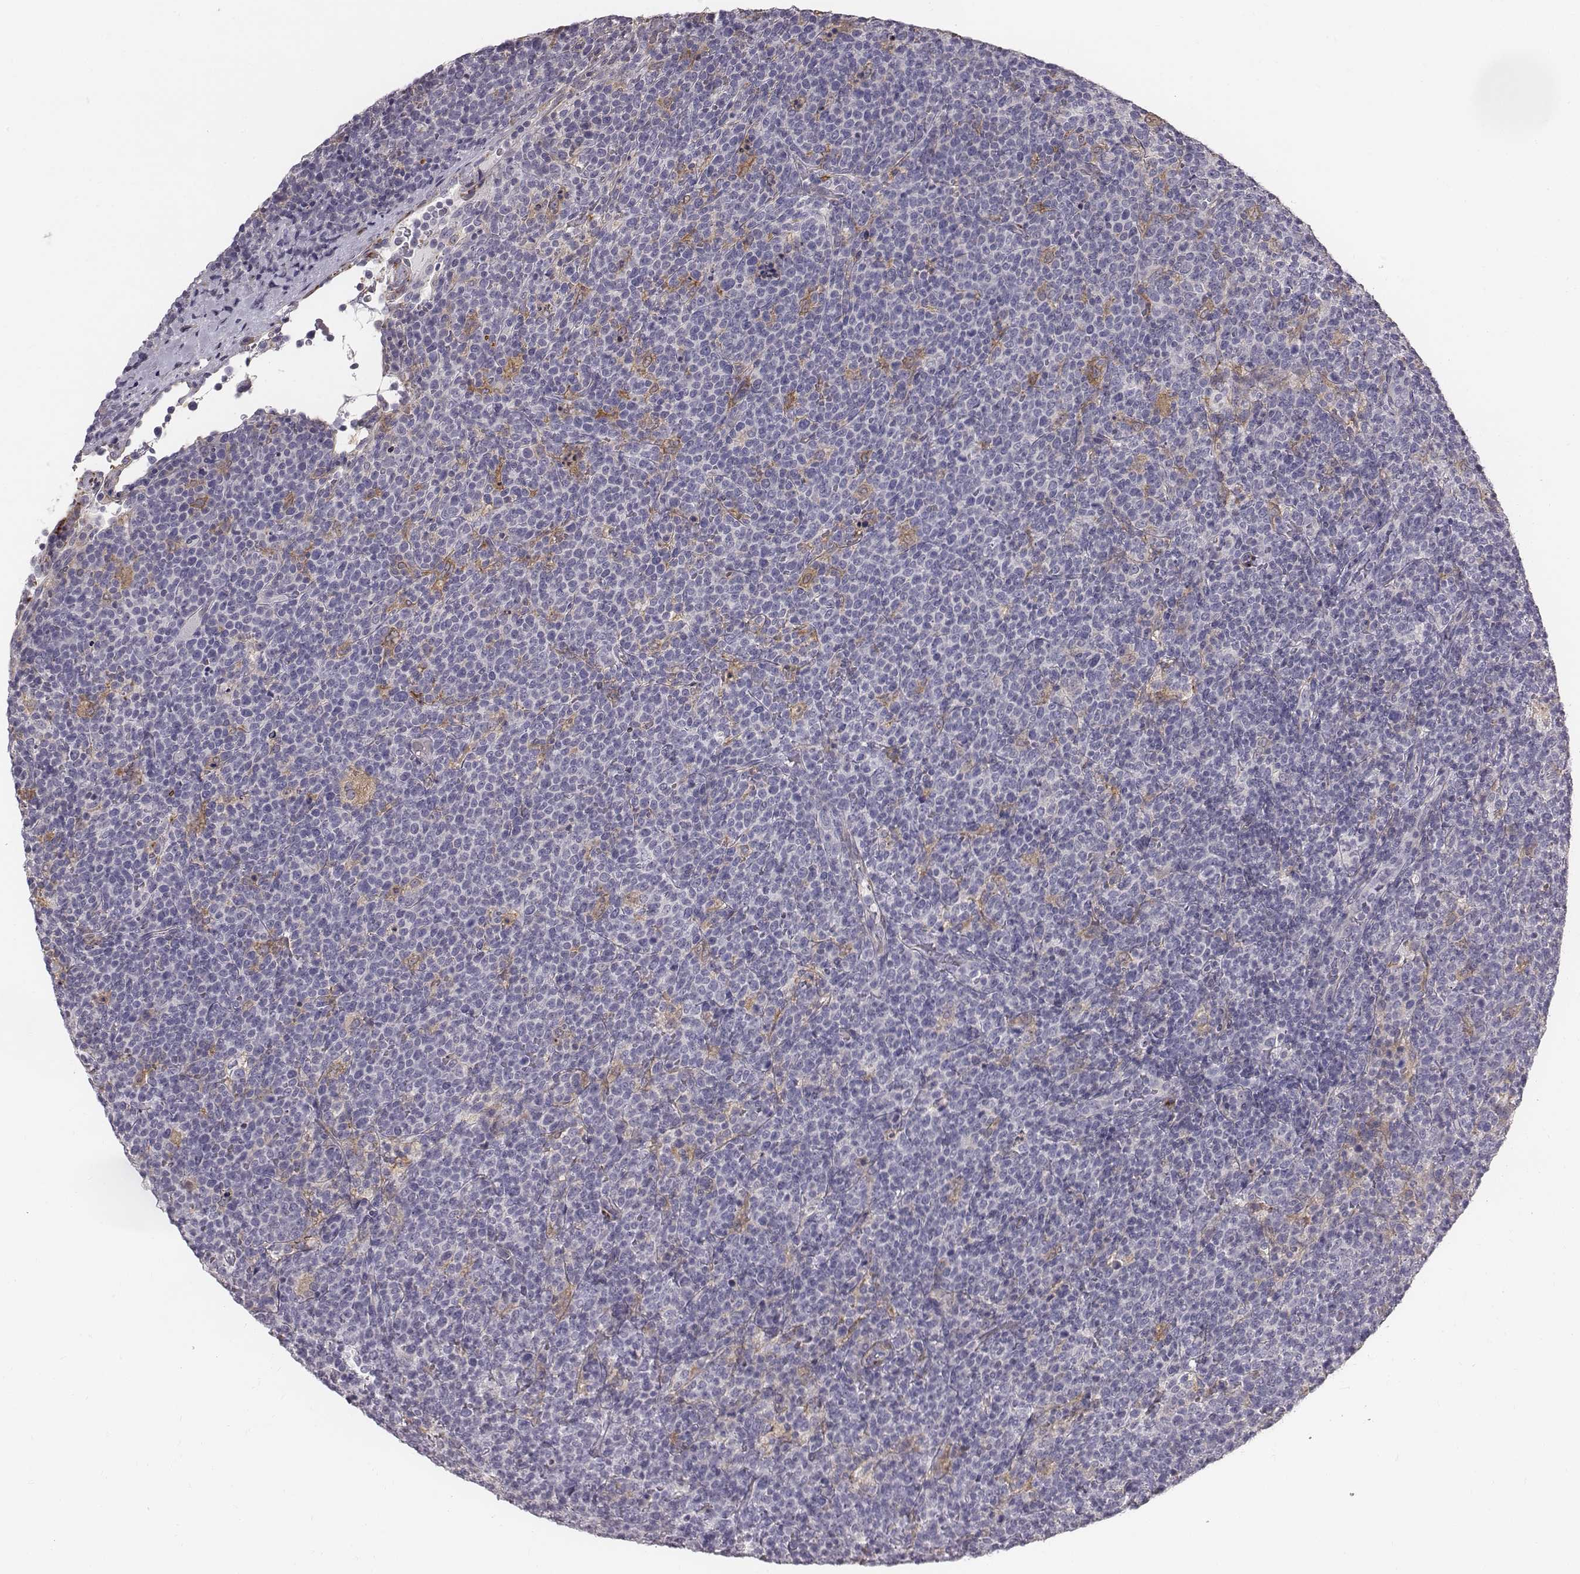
{"staining": {"intensity": "negative", "quantity": "none", "location": "none"}, "tissue": "lymphoma", "cell_type": "Tumor cells", "image_type": "cancer", "snomed": [{"axis": "morphology", "description": "Malignant lymphoma, non-Hodgkin's type, High grade"}, {"axis": "topography", "description": "Lymph node"}], "caption": "Immunohistochemistry (IHC) image of malignant lymphoma, non-Hodgkin's type (high-grade) stained for a protein (brown), which demonstrates no positivity in tumor cells. The staining is performed using DAB brown chromogen with nuclei counter-stained in using hematoxylin.", "gene": "PRKCZ", "patient": {"sex": "male", "age": 61}}